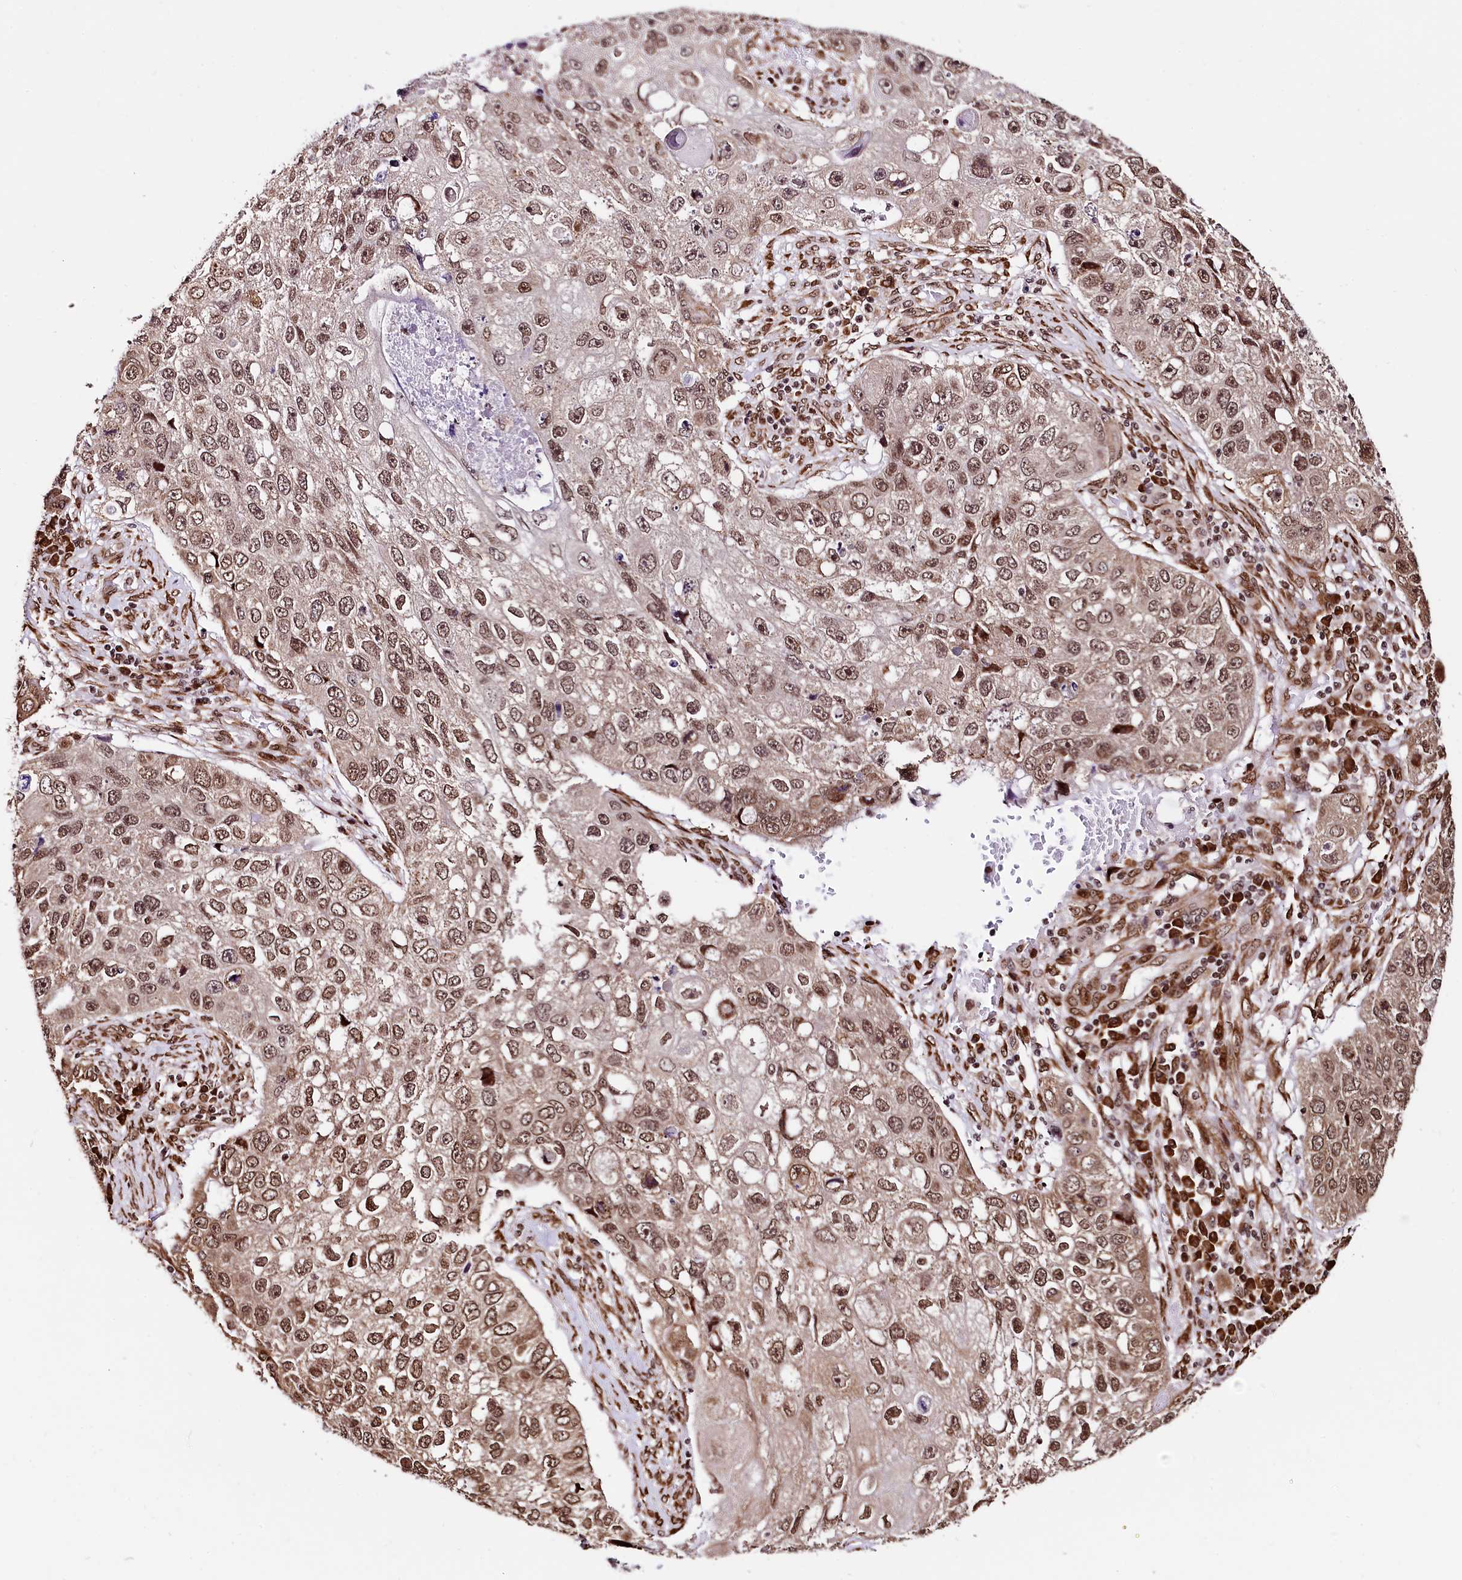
{"staining": {"intensity": "moderate", "quantity": ">75%", "location": "nuclear"}, "tissue": "lung cancer", "cell_type": "Tumor cells", "image_type": "cancer", "snomed": [{"axis": "morphology", "description": "Squamous cell carcinoma, NOS"}, {"axis": "topography", "description": "Lung"}], "caption": "Immunohistochemistry of lung cancer (squamous cell carcinoma) exhibits medium levels of moderate nuclear expression in approximately >75% of tumor cells.", "gene": "PDS5B", "patient": {"sex": "male", "age": 61}}